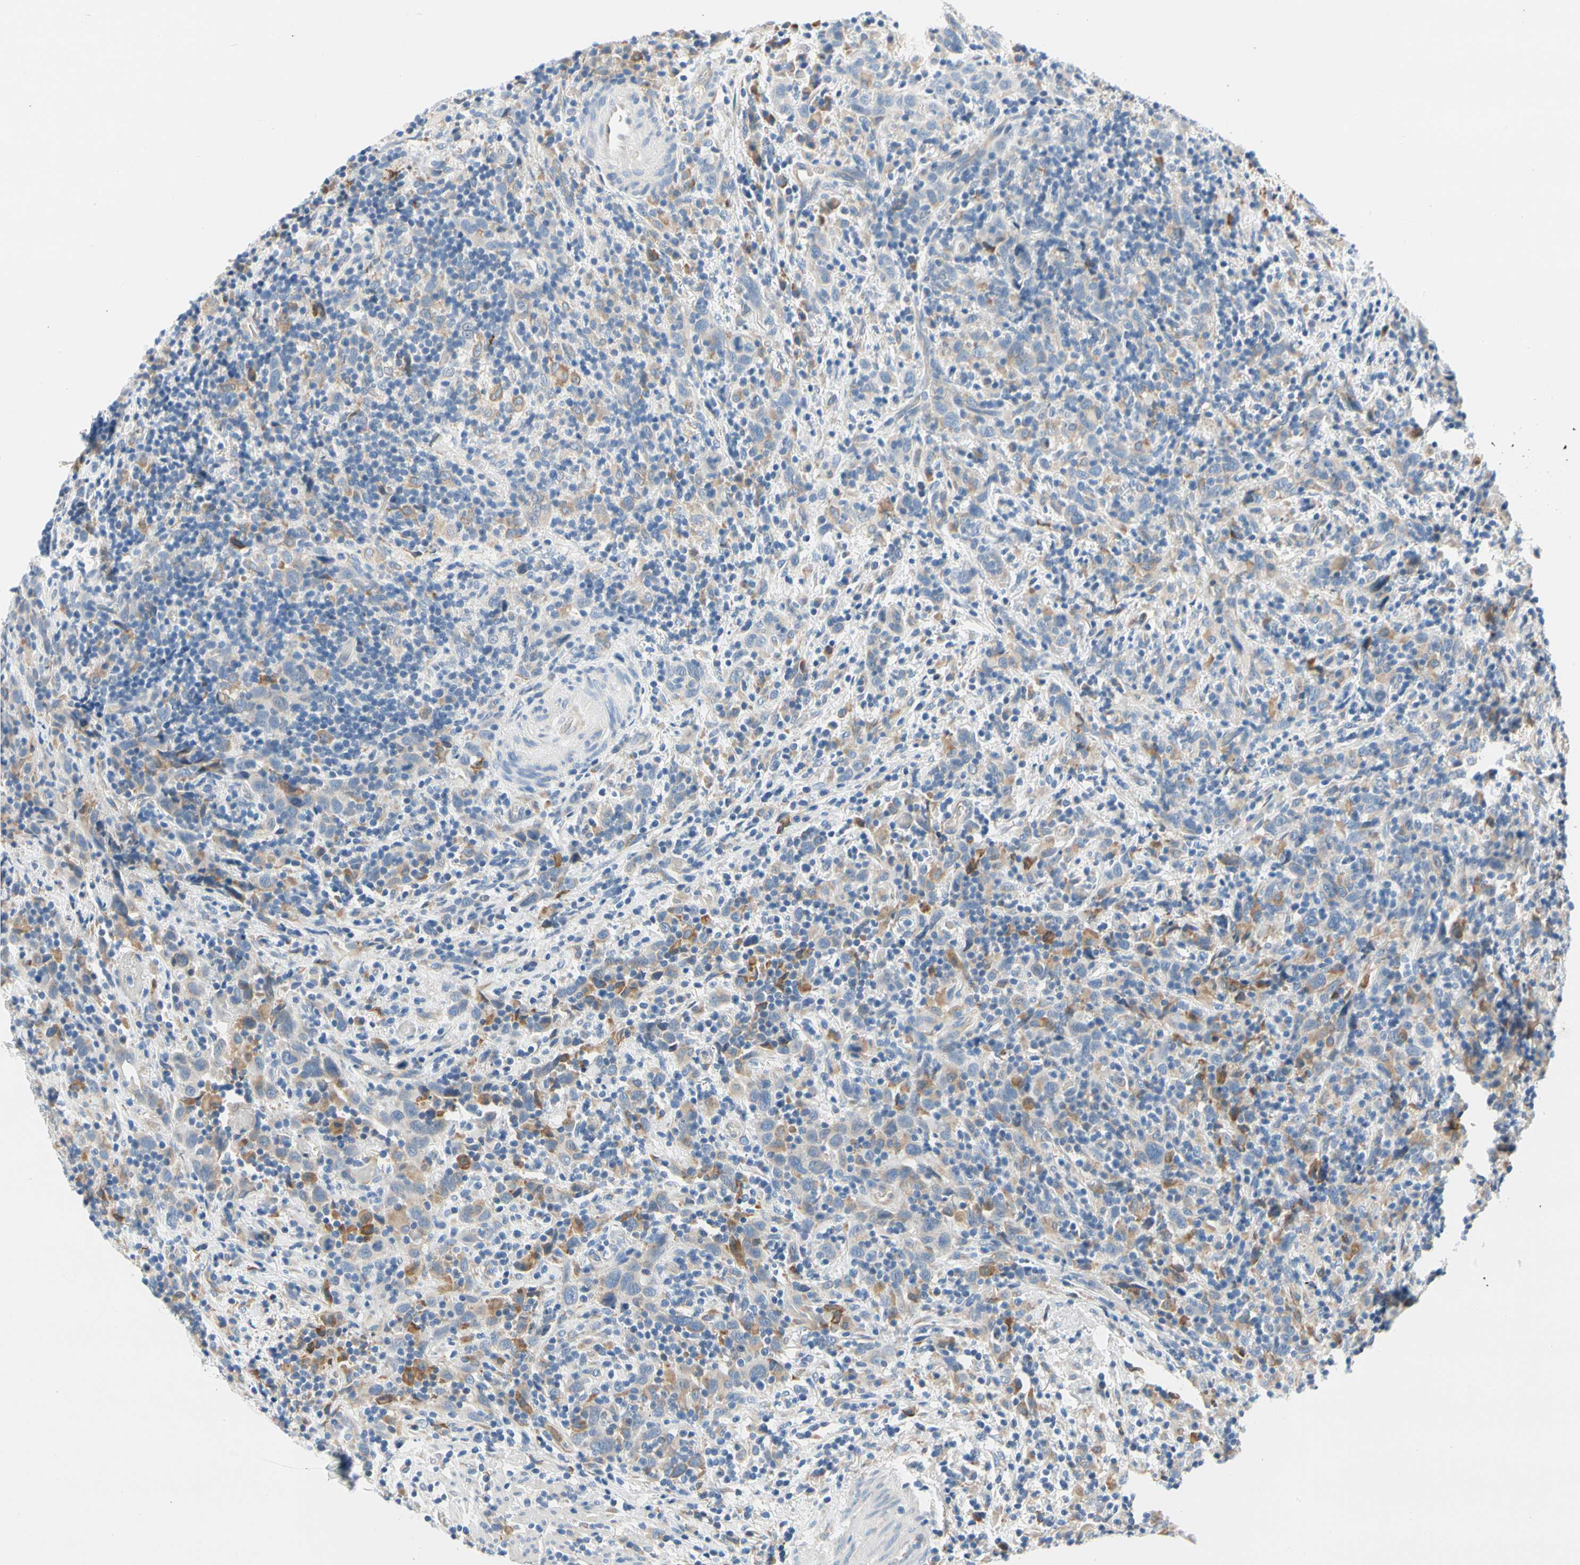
{"staining": {"intensity": "weak", "quantity": "<25%", "location": "cytoplasmic/membranous"}, "tissue": "urothelial cancer", "cell_type": "Tumor cells", "image_type": "cancer", "snomed": [{"axis": "morphology", "description": "Urothelial carcinoma, High grade"}, {"axis": "topography", "description": "Urinary bladder"}], "caption": "This photomicrograph is of high-grade urothelial carcinoma stained with immunohistochemistry to label a protein in brown with the nuclei are counter-stained blue. There is no staining in tumor cells.", "gene": "STXBP1", "patient": {"sex": "male", "age": 61}}